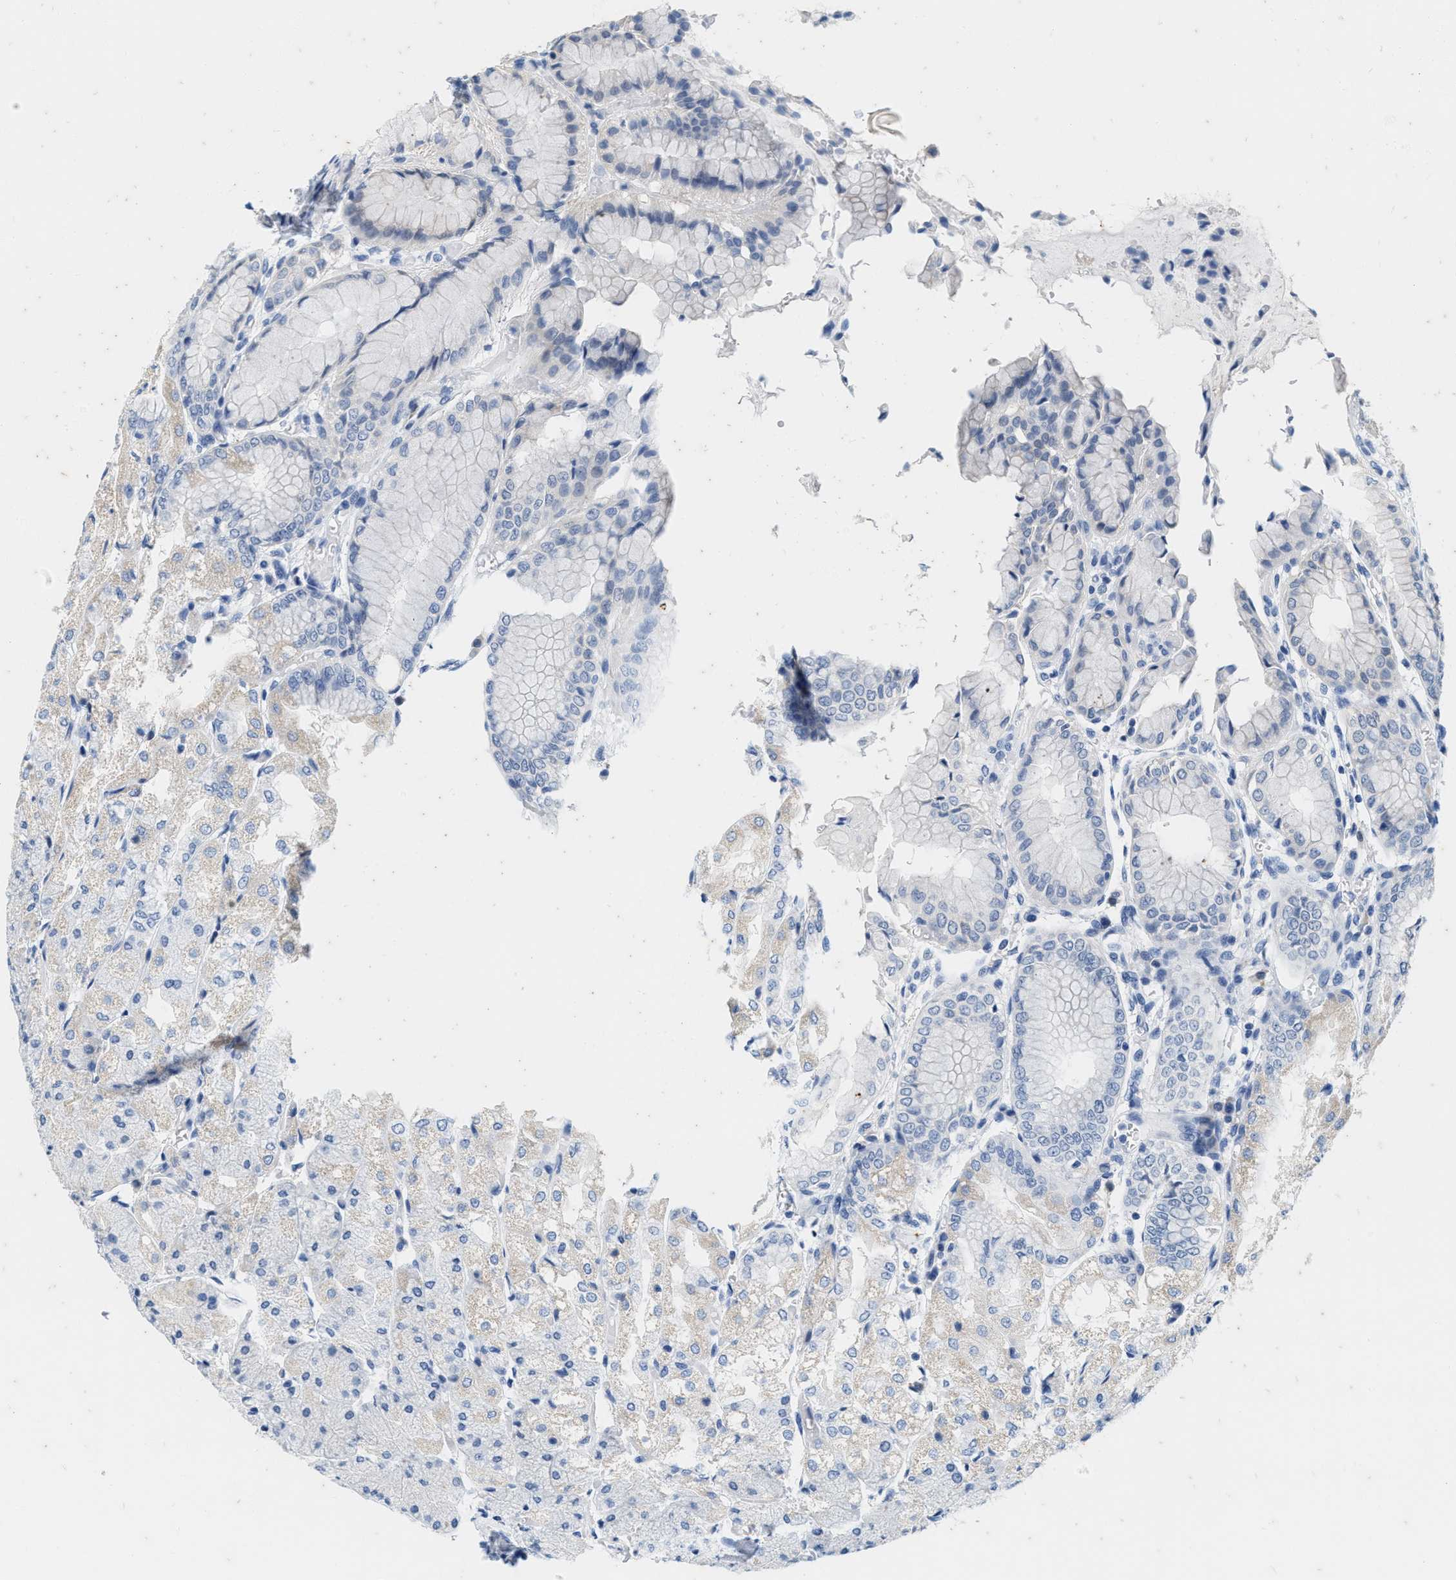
{"staining": {"intensity": "weak", "quantity": "<25%", "location": "cytoplasmic/membranous"}, "tissue": "stomach", "cell_type": "Glandular cells", "image_type": "normal", "snomed": [{"axis": "morphology", "description": "Normal tissue, NOS"}, {"axis": "topography", "description": "Stomach, upper"}], "caption": "Human stomach stained for a protein using immunohistochemistry (IHC) displays no positivity in glandular cells.", "gene": "ABCB11", "patient": {"sex": "male", "age": 72}}